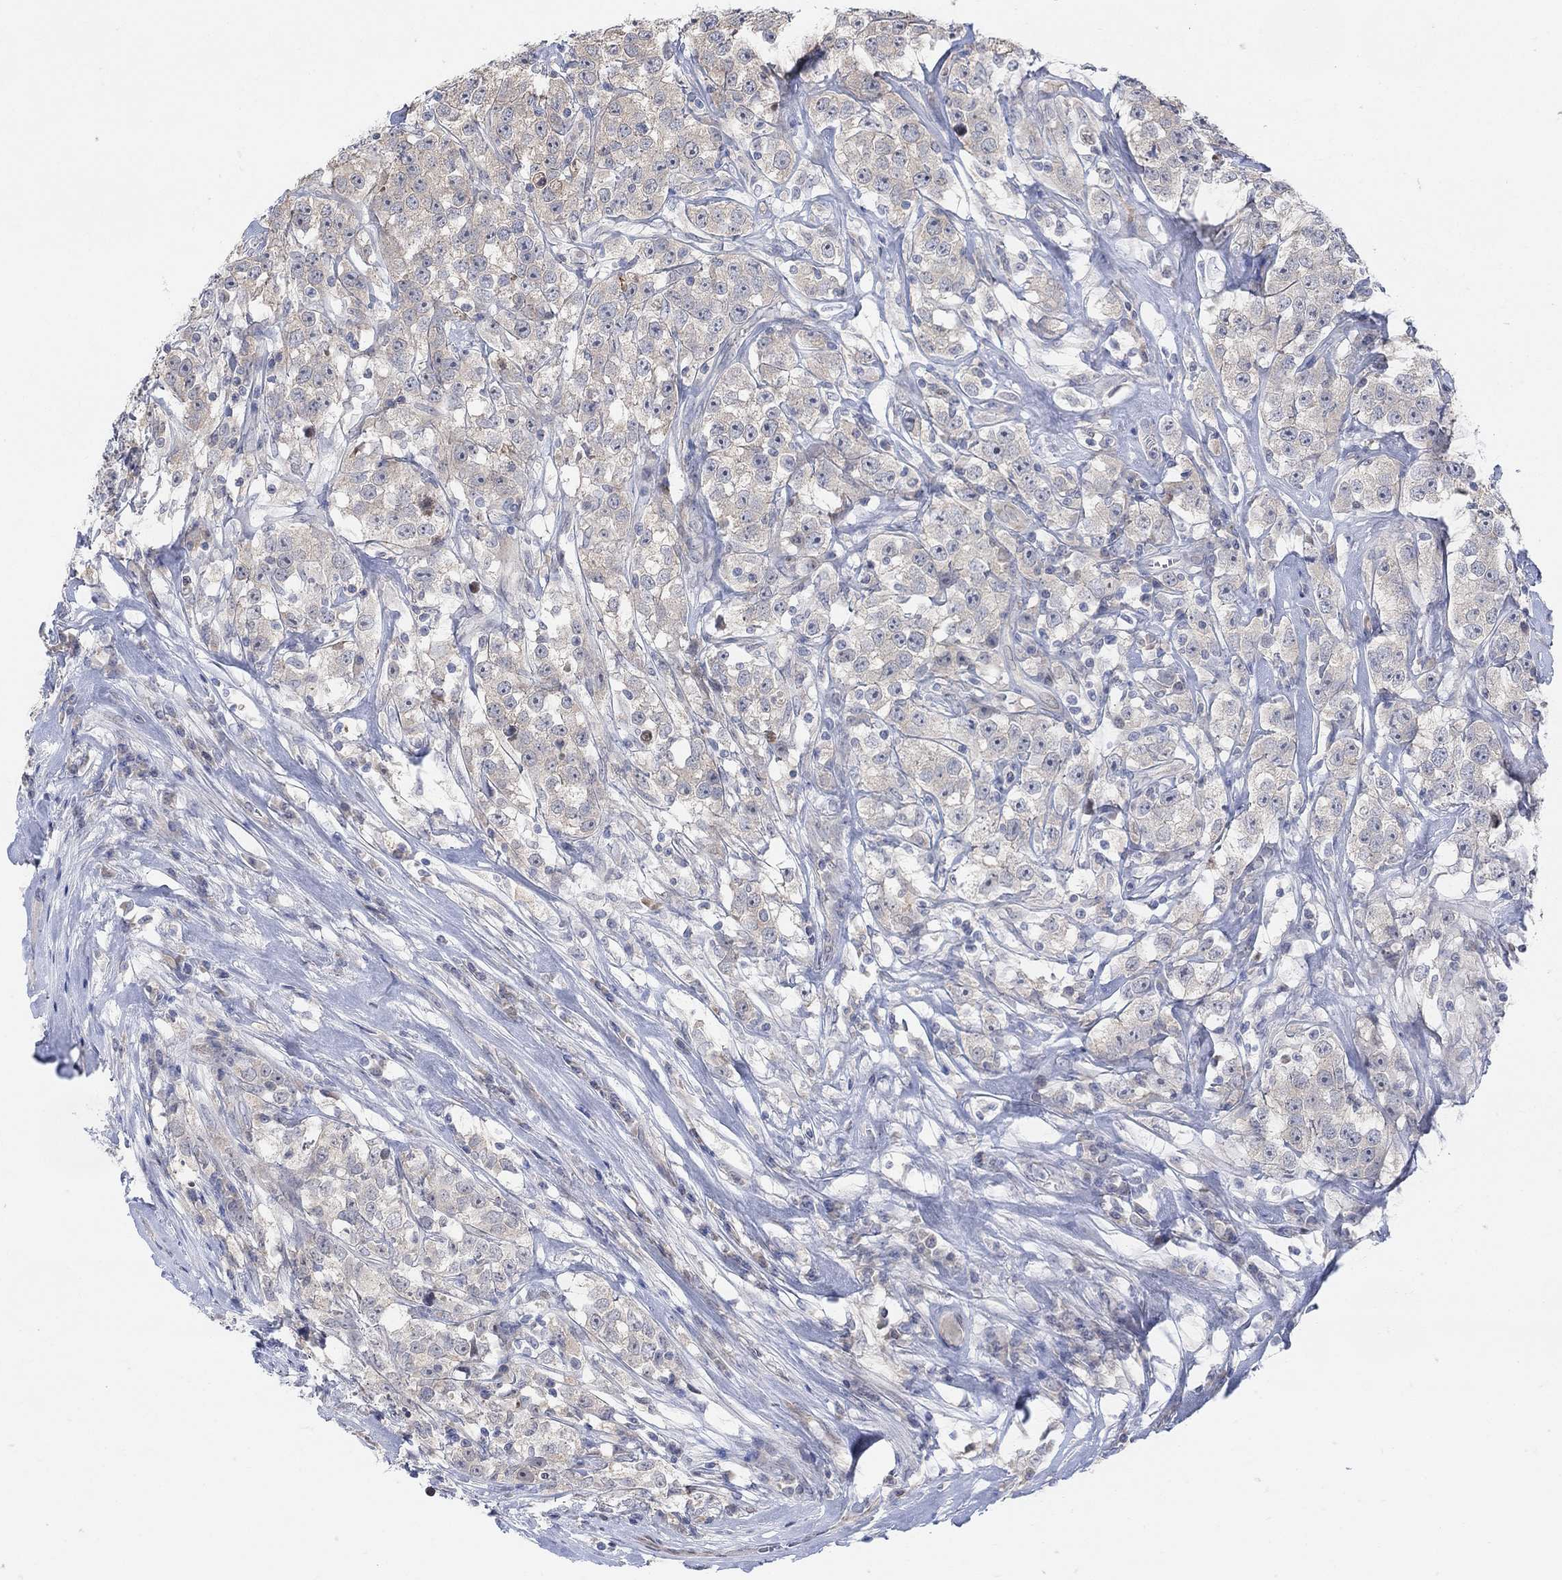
{"staining": {"intensity": "weak", "quantity": "<25%", "location": "cytoplasmic/membranous"}, "tissue": "testis cancer", "cell_type": "Tumor cells", "image_type": "cancer", "snomed": [{"axis": "morphology", "description": "Seminoma, NOS"}, {"axis": "topography", "description": "Testis"}], "caption": "IHC of human testis cancer (seminoma) demonstrates no expression in tumor cells.", "gene": "CNTF", "patient": {"sex": "male", "age": 59}}